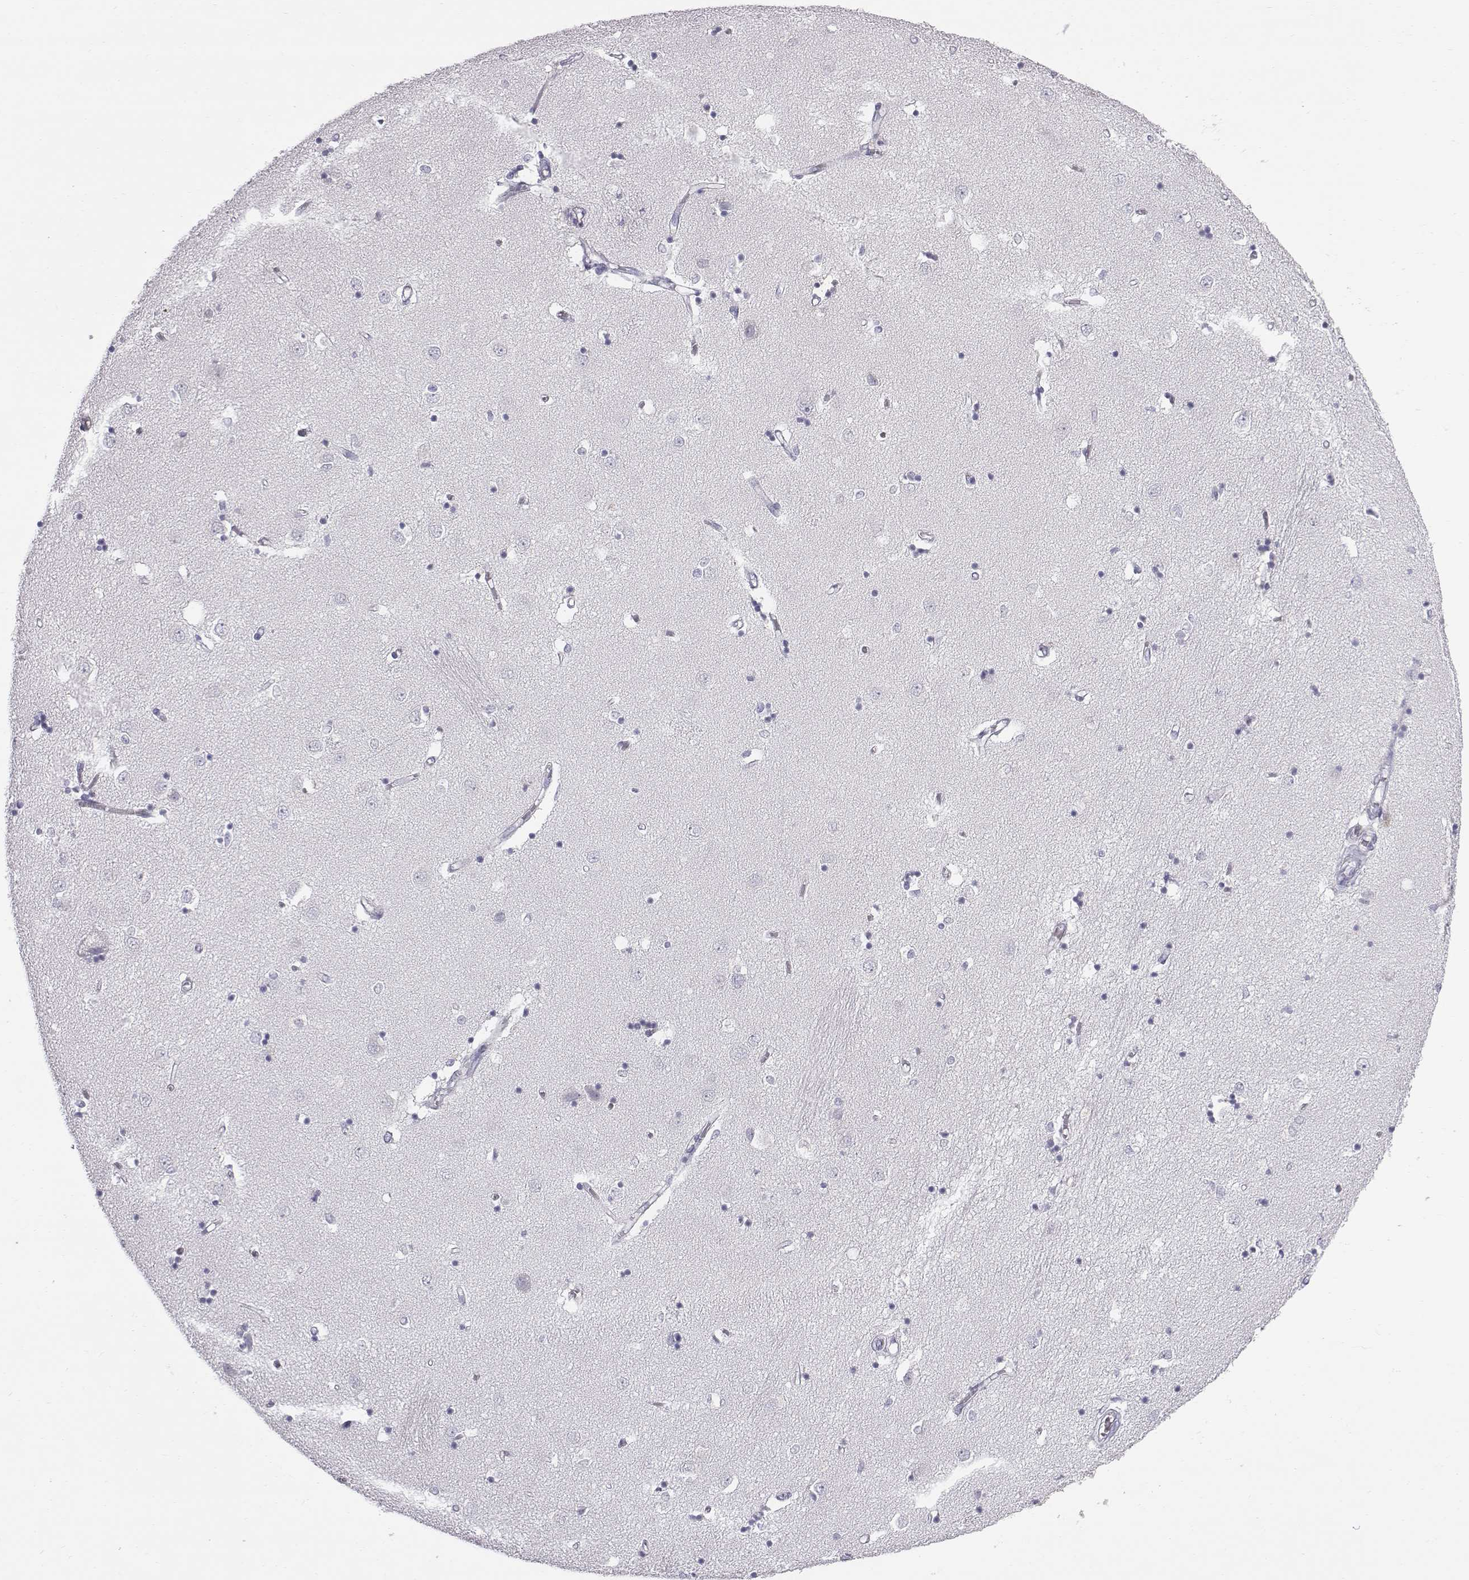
{"staining": {"intensity": "negative", "quantity": "none", "location": "none"}, "tissue": "caudate", "cell_type": "Glial cells", "image_type": "normal", "snomed": [{"axis": "morphology", "description": "Normal tissue, NOS"}, {"axis": "topography", "description": "Lateral ventricle wall"}], "caption": "Immunohistochemical staining of normal caudate reveals no significant expression in glial cells.", "gene": "C6orf58", "patient": {"sex": "male", "age": 54}}